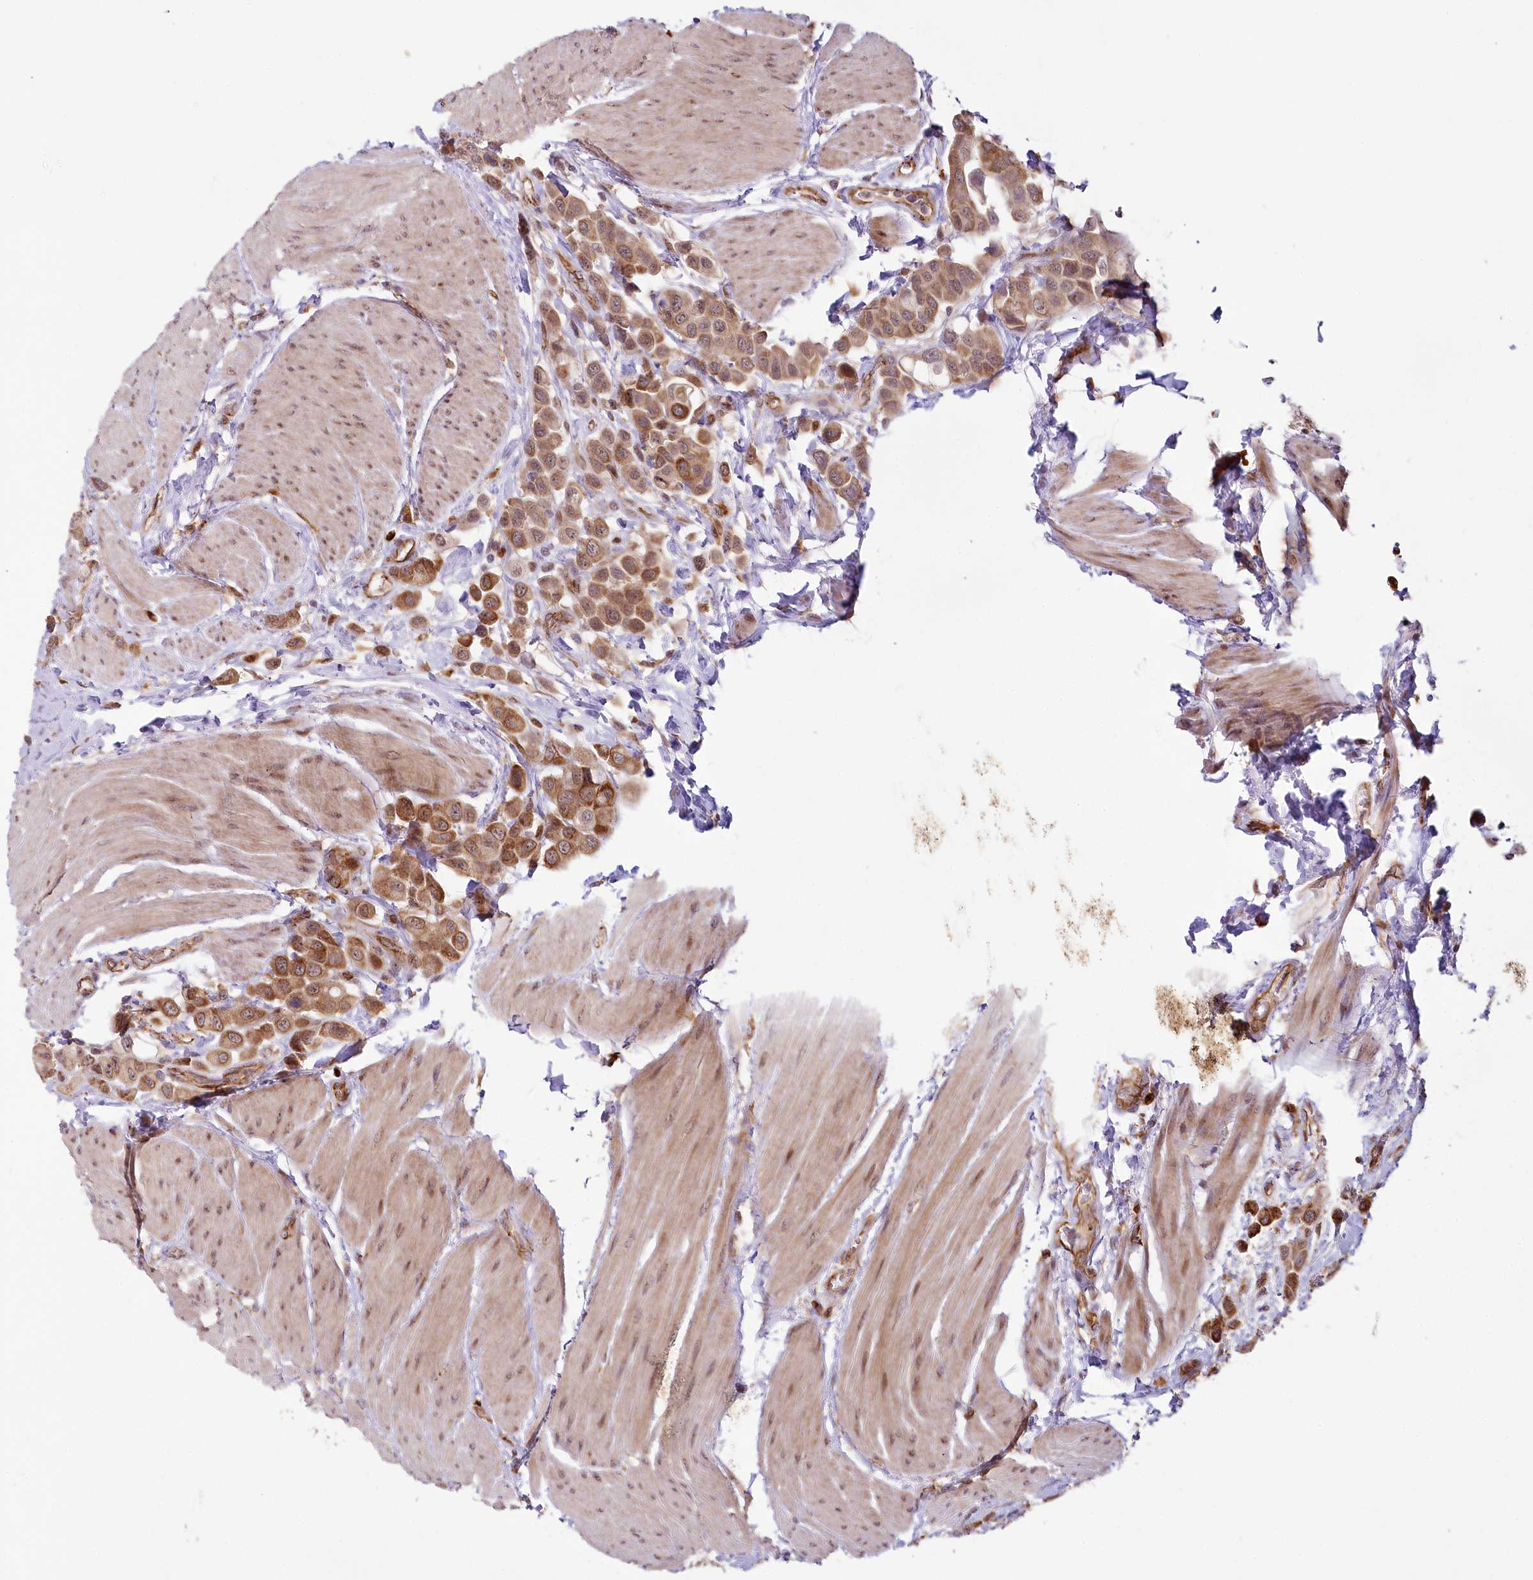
{"staining": {"intensity": "moderate", "quantity": ">75%", "location": "cytoplasmic/membranous,nuclear"}, "tissue": "urothelial cancer", "cell_type": "Tumor cells", "image_type": "cancer", "snomed": [{"axis": "morphology", "description": "Urothelial carcinoma, High grade"}, {"axis": "topography", "description": "Urinary bladder"}], "caption": "Protein expression analysis of urothelial cancer displays moderate cytoplasmic/membranous and nuclear staining in approximately >75% of tumor cells.", "gene": "ALKBH8", "patient": {"sex": "male", "age": 50}}